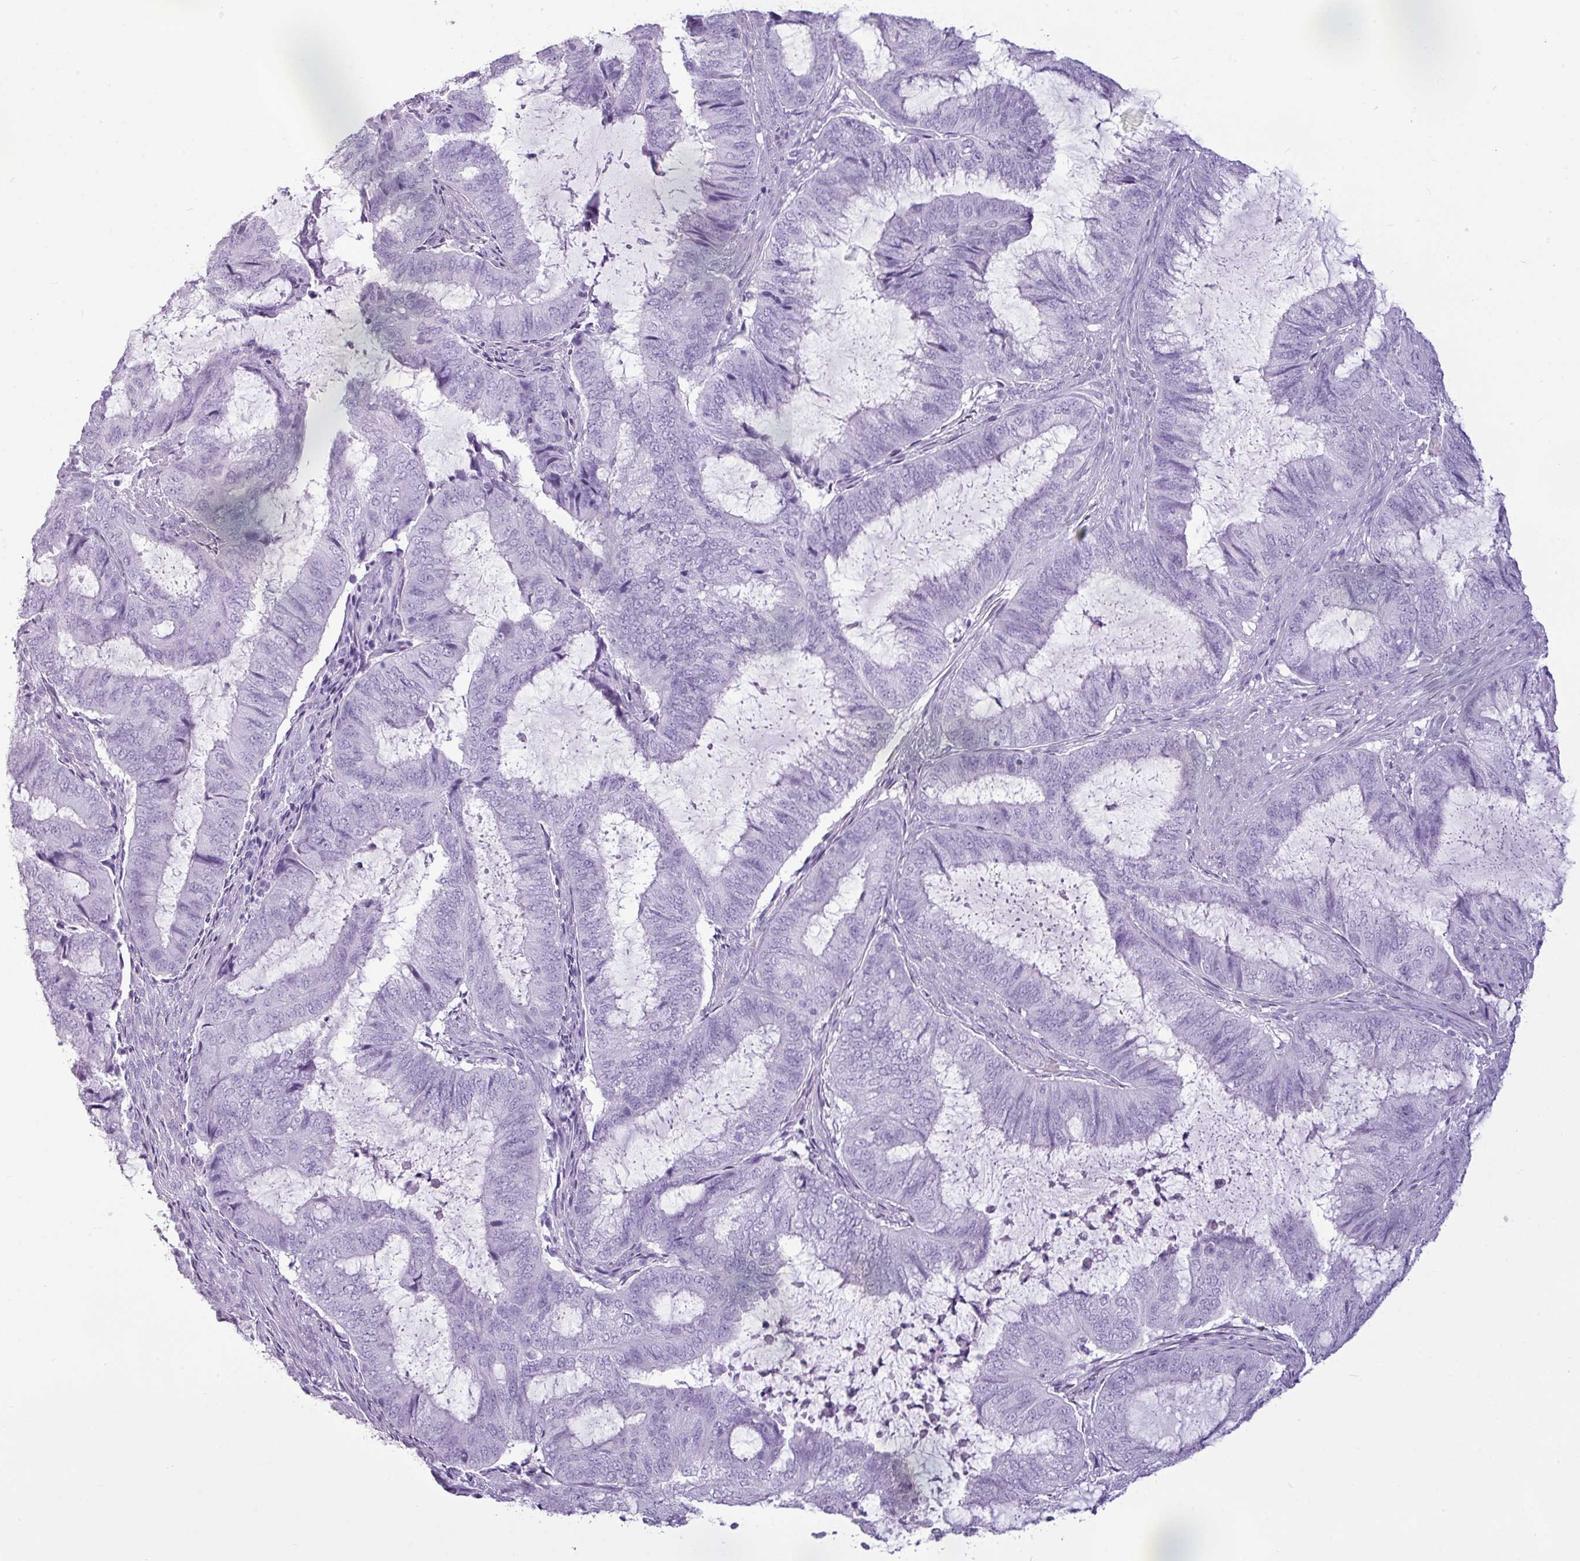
{"staining": {"intensity": "negative", "quantity": "none", "location": "none"}, "tissue": "endometrial cancer", "cell_type": "Tumor cells", "image_type": "cancer", "snomed": [{"axis": "morphology", "description": "Adenocarcinoma, NOS"}, {"axis": "topography", "description": "Endometrium"}], "caption": "This histopathology image is of endometrial cancer (adenocarcinoma) stained with immunohistochemistry to label a protein in brown with the nuclei are counter-stained blue. There is no expression in tumor cells.", "gene": "AMY1B", "patient": {"sex": "female", "age": 51}}